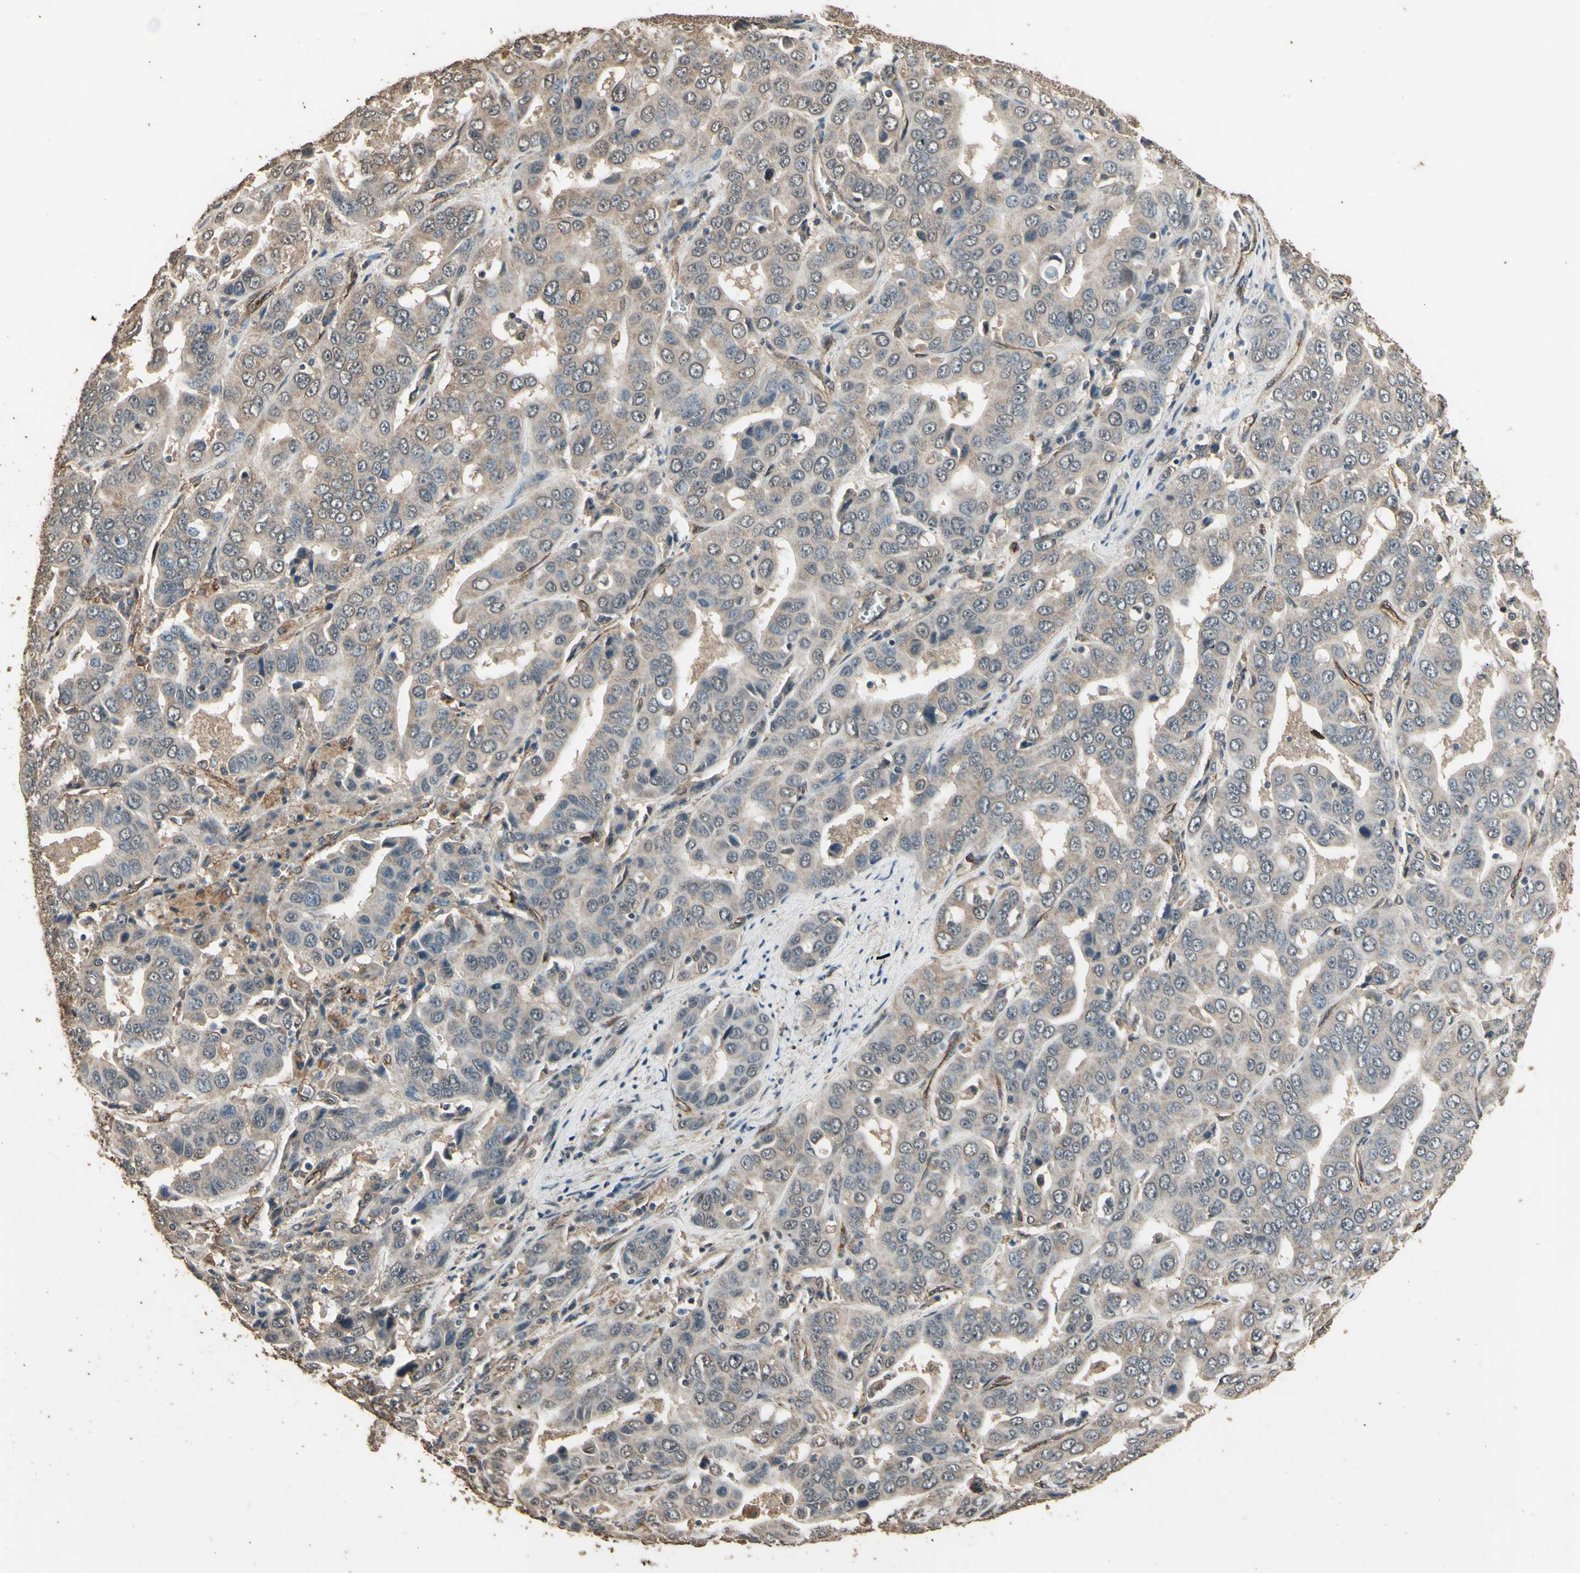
{"staining": {"intensity": "weak", "quantity": ">75%", "location": "cytoplasmic/membranous"}, "tissue": "liver cancer", "cell_type": "Tumor cells", "image_type": "cancer", "snomed": [{"axis": "morphology", "description": "Cholangiocarcinoma"}, {"axis": "topography", "description": "Liver"}], "caption": "An immunohistochemistry (IHC) histopathology image of tumor tissue is shown. Protein staining in brown highlights weak cytoplasmic/membranous positivity in liver cancer within tumor cells. Using DAB (3,3'-diaminobenzidine) (brown) and hematoxylin (blue) stains, captured at high magnification using brightfield microscopy.", "gene": "TSPO", "patient": {"sex": "female", "age": 52}}